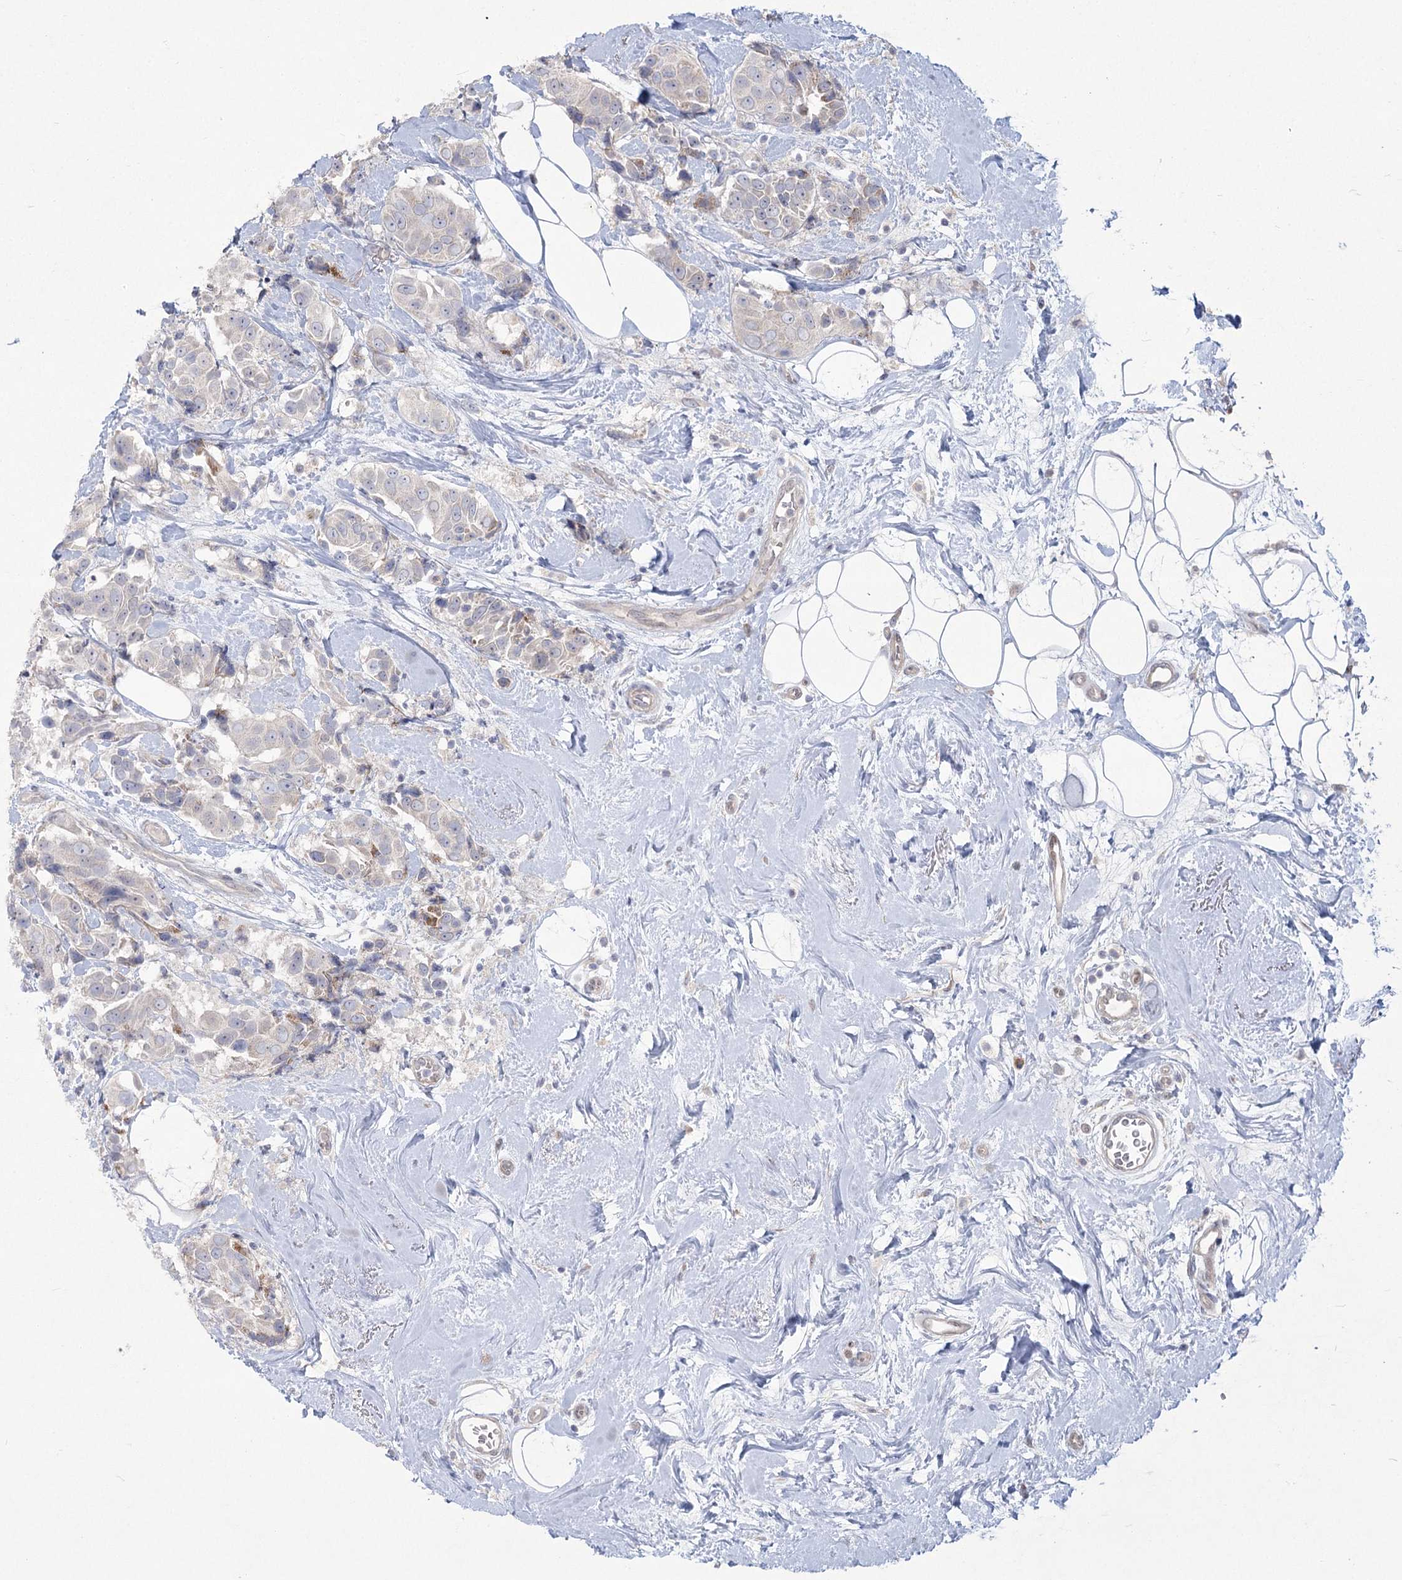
{"staining": {"intensity": "negative", "quantity": "none", "location": "none"}, "tissue": "breast cancer", "cell_type": "Tumor cells", "image_type": "cancer", "snomed": [{"axis": "morphology", "description": "Normal tissue, NOS"}, {"axis": "morphology", "description": "Duct carcinoma"}, {"axis": "topography", "description": "Breast"}], "caption": "IHC histopathology image of neoplastic tissue: human breast cancer (invasive ductal carcinoma) stained with DAB (3,3'-diaminobenzidine) exhibits no significant protein expression in tumor cells.", "gene": "CAMTA1", "patient": {"sex": "female", "age": 39}}